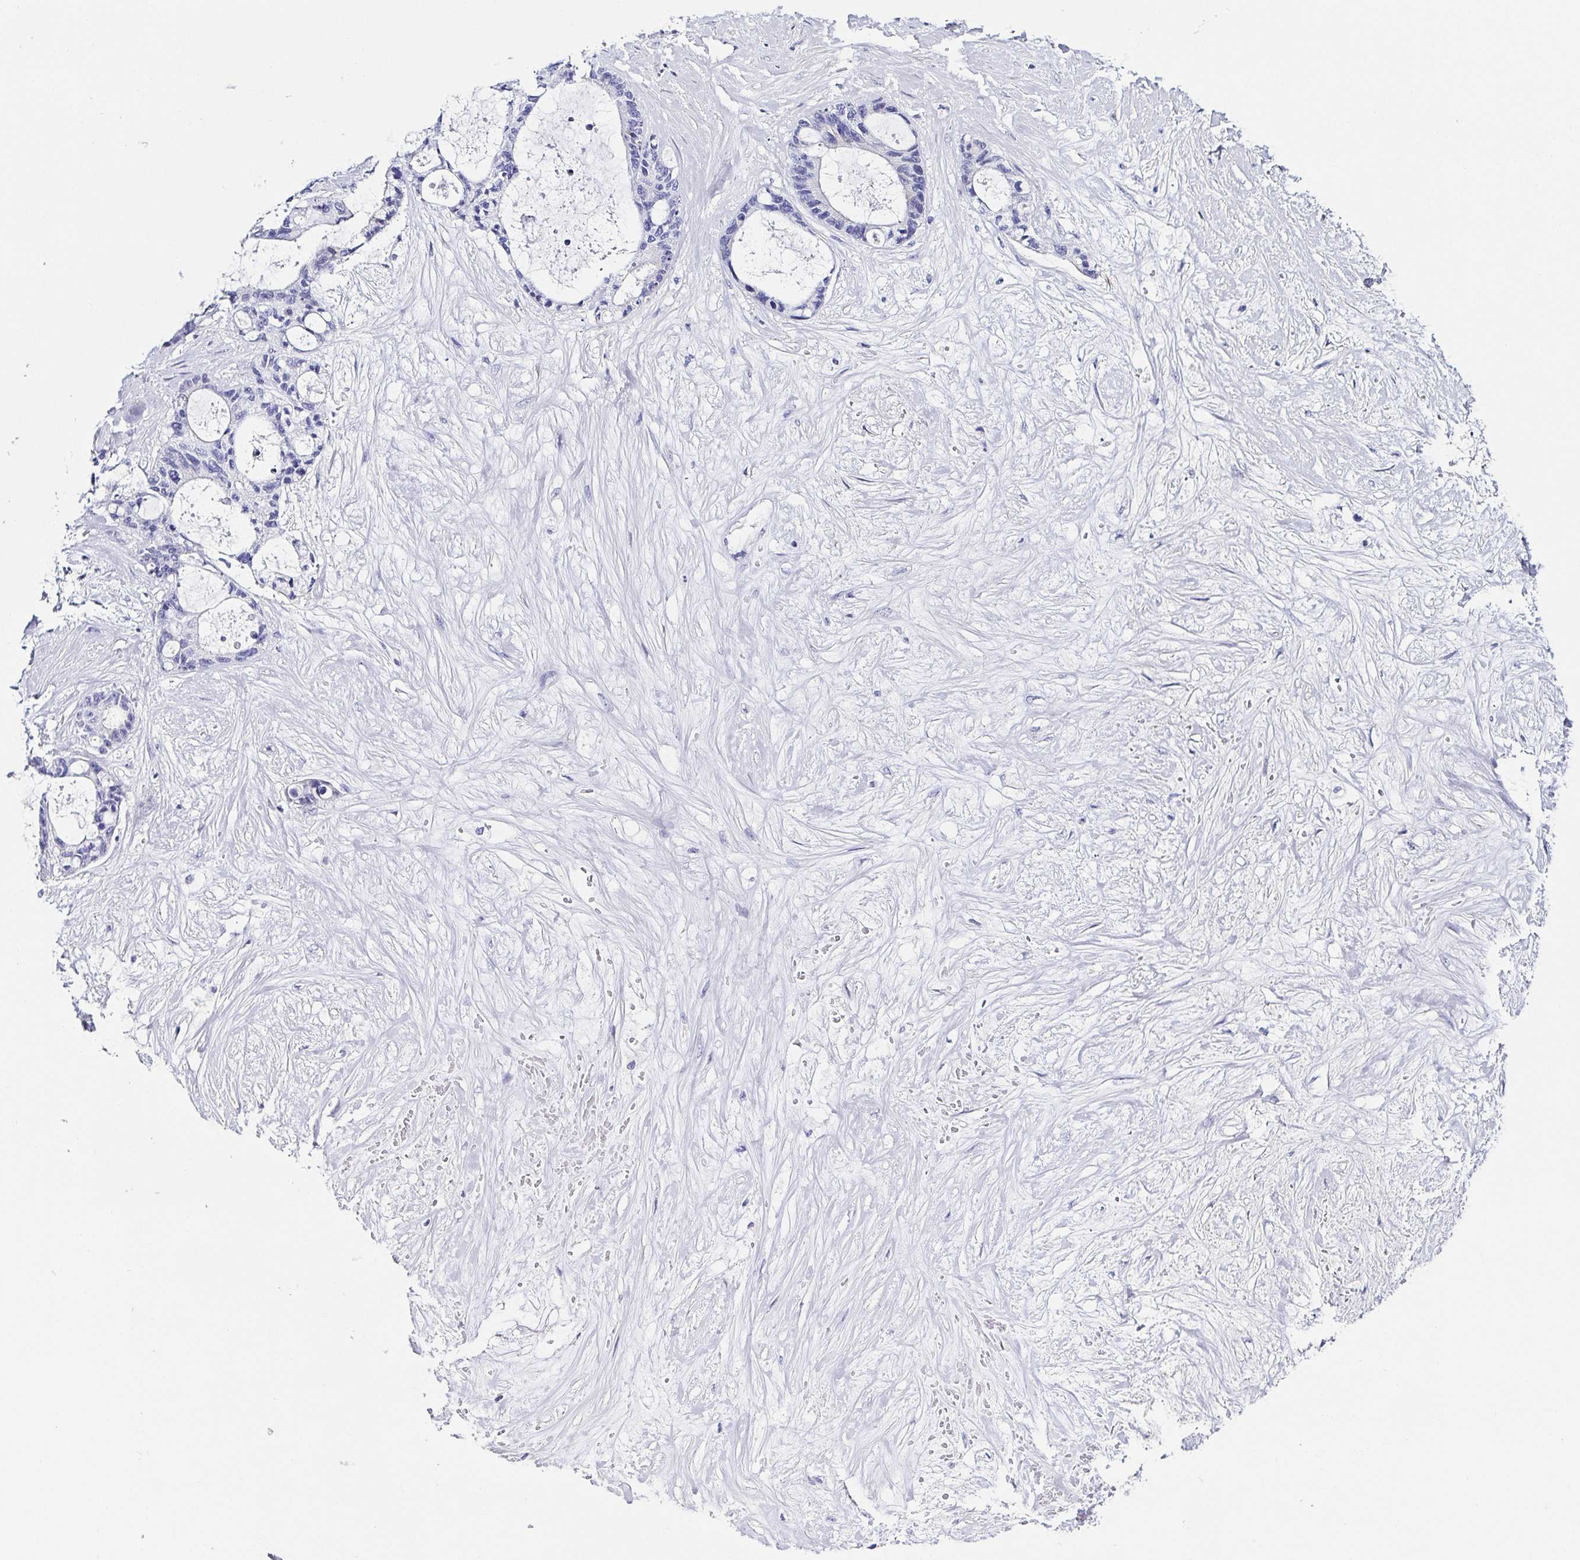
{"staining": {"intensity": "negative", "quantity": "none", "location": "none"}, "tissue": "liver cancer", "cell_type": "Tumor cells", "image_type": "cancer", "snomed": [{"axis": "morphology", "description": "Normal tissue, NOS"}, {"axis": "morphology", "description": "Cholangiocarcinoma"}, {"axis": "topography", "description": "Liver"}, {"axis": "topography", "description": "Peripheral nerve tissue"}], "caption": "DAB (3,3'-diaminobenzidine) immunohistochemical staining of cholangiocarcinoma (liver) demonstrates no significant expression in tumor cells.", "gene": "TNNT2", "patient": {"sex": "female", "age": 73}}